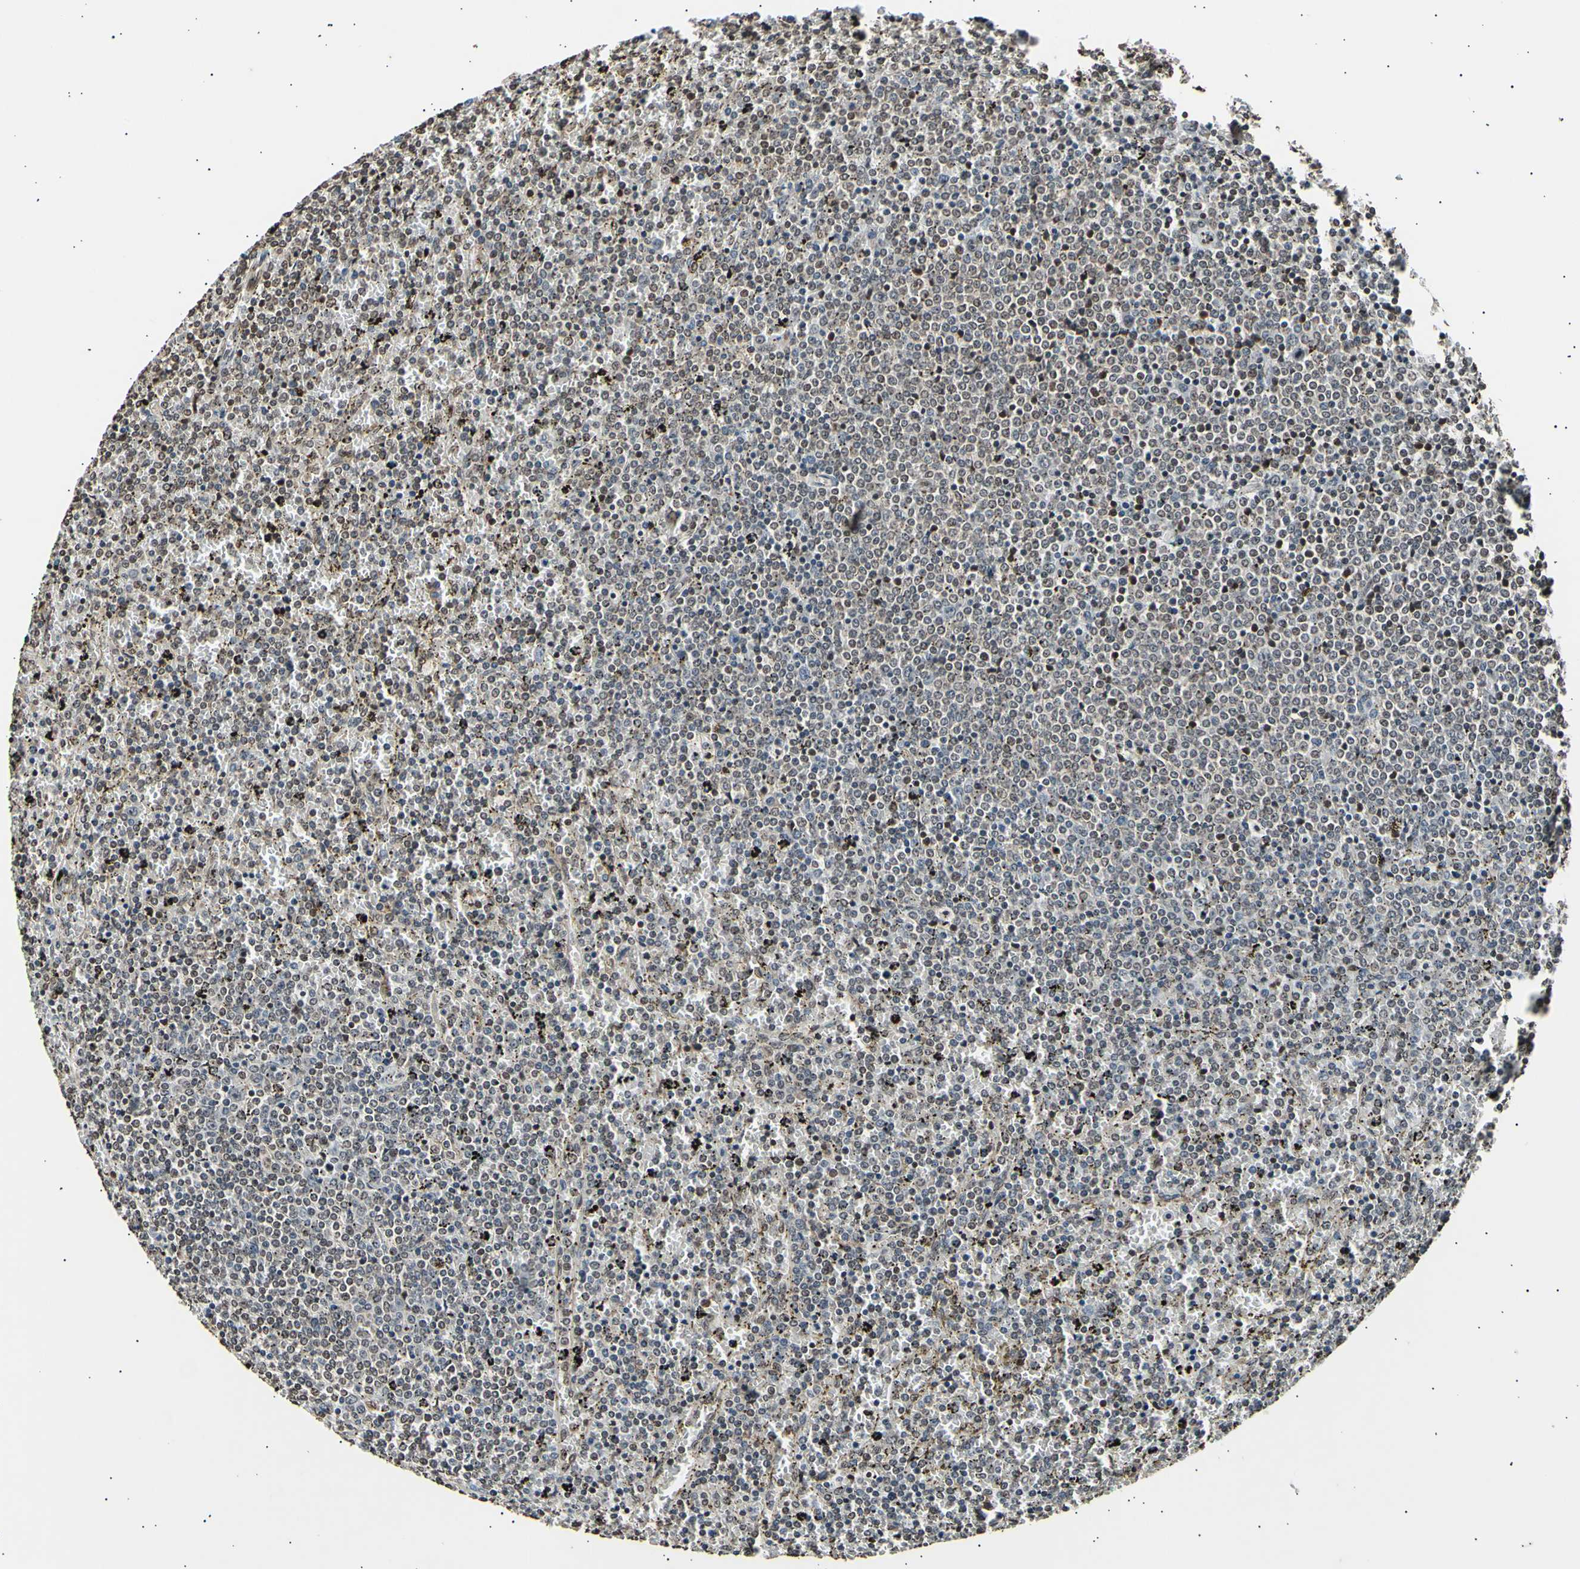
{"staining": {"intensity": "weak", "quantity": "25%-75%", "location": "nuclear"}, "tissue": "lymphoma", "cell_type": "Tumor cells", "image_type": "cancer", "snomed": [{"axis": "morphology", "description": "Malignant lymphoma, non-Hodgkin's type, Low grade"}, {"axis": "topography", "description": "Spleen"}], "caption": "Immunohistochemistry (IHC) image of neoplastic tissue: human low-grade malignant lymphoma, non-Hodgkin's type stained using immunohistochemistry (IHC) shows low levels of weak protein expression localized specifically in the nuclear of tumor cells, appearing as a nuclear brown color.", "gene": "ANAPC7", "patient": {"sex": "female", "age": 77}}